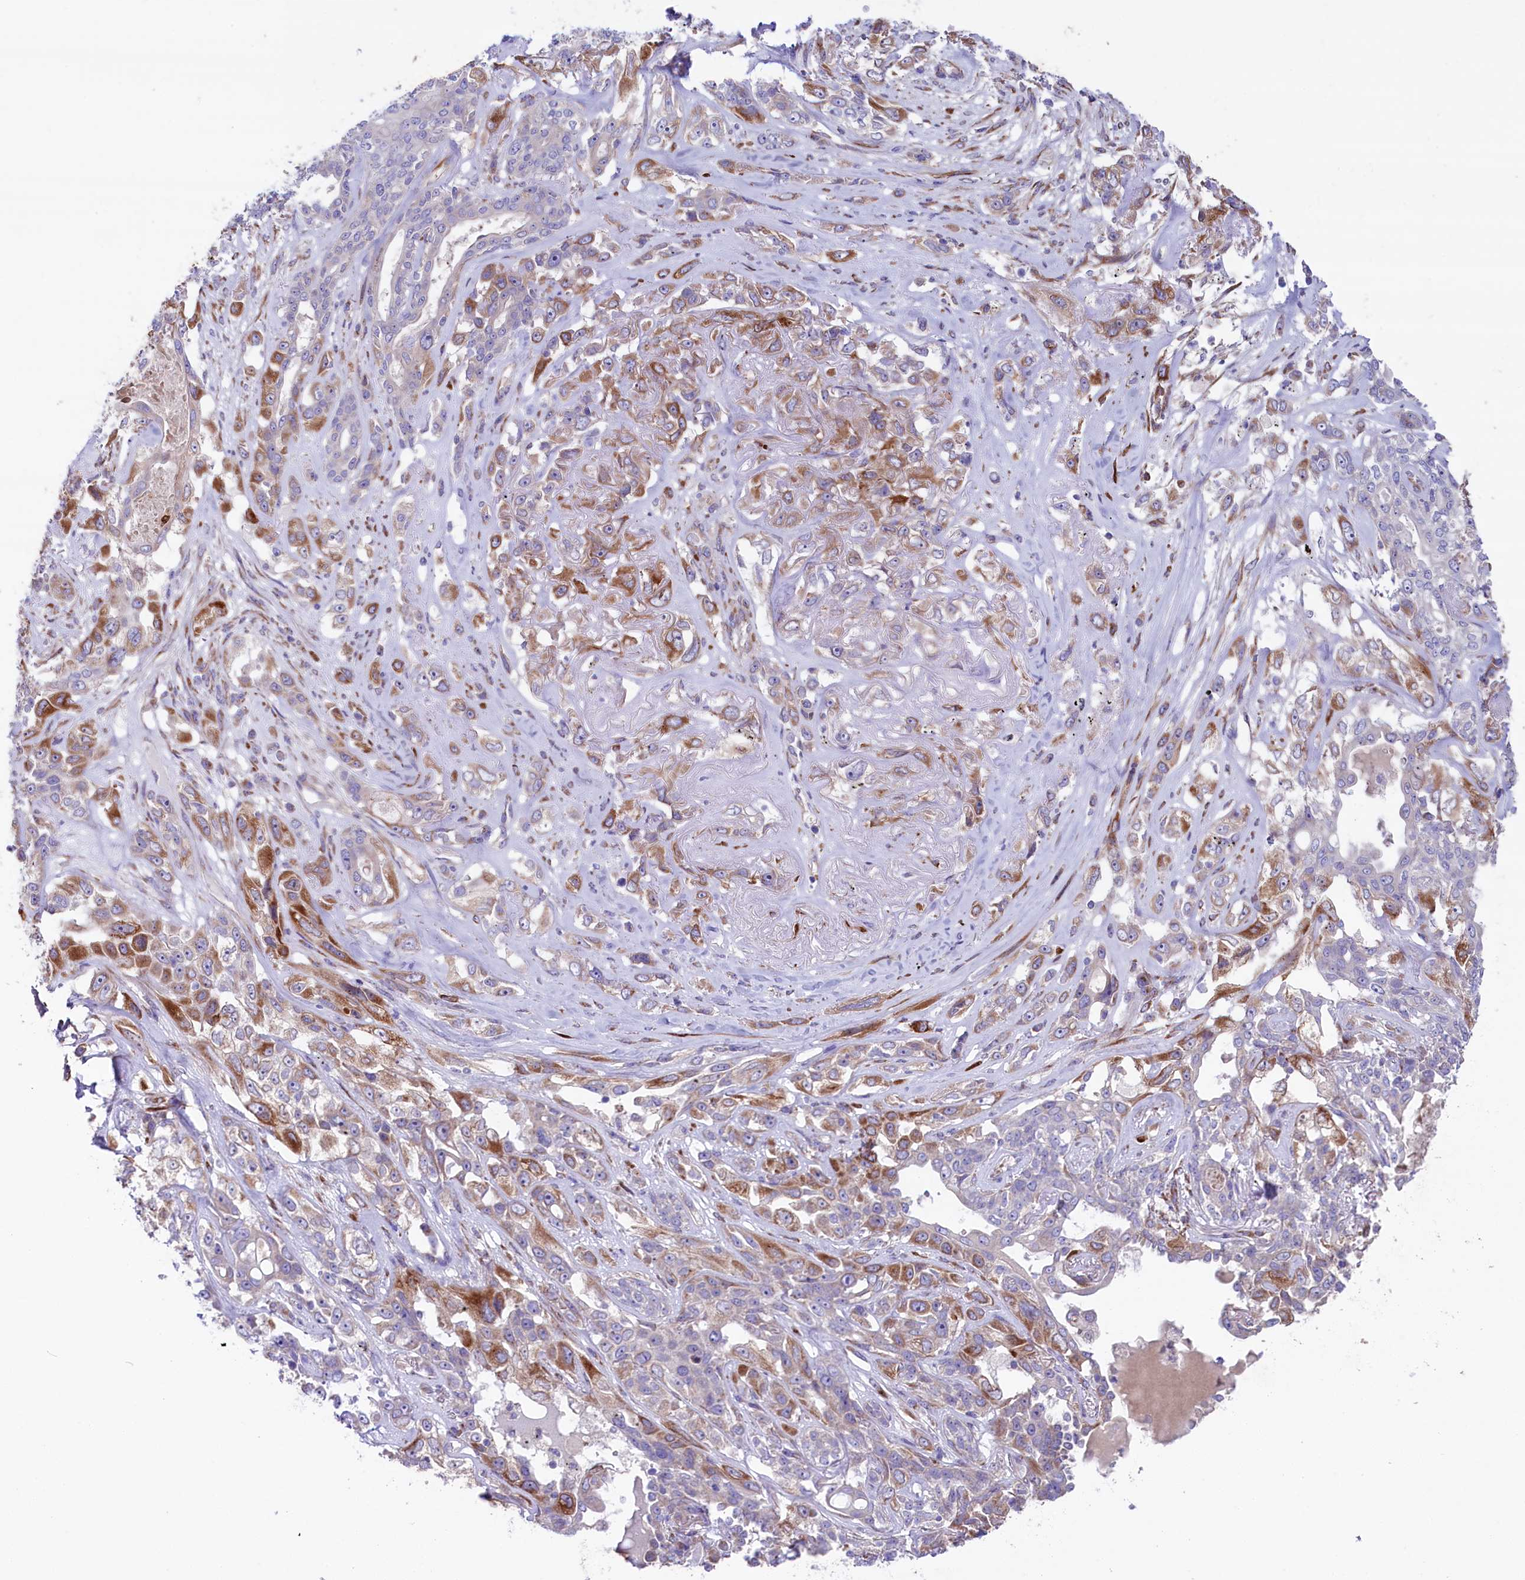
{"staining": {"intensity": "moderate", "quantity": "<25%", "location": "cytoplasmic/membranous"}, "tissue": "lung cancer", "cell_type": "Tumor cells", "image_type": "cancer", "snomed": [{"axis": "morphology", "description": "Squamous cell carcinoma, NOS"}, {"axis": "topography", "description": "Lung"}], "caption": "About <25% of tumor cells in human squamous cell carcinoma (lung) reveal moderate cytoplasmic/membranous protein expression as visualized by brown immunohistochemical staining.", "gene": "GPR108", "patient": {"sex": "female", "age": 70}}